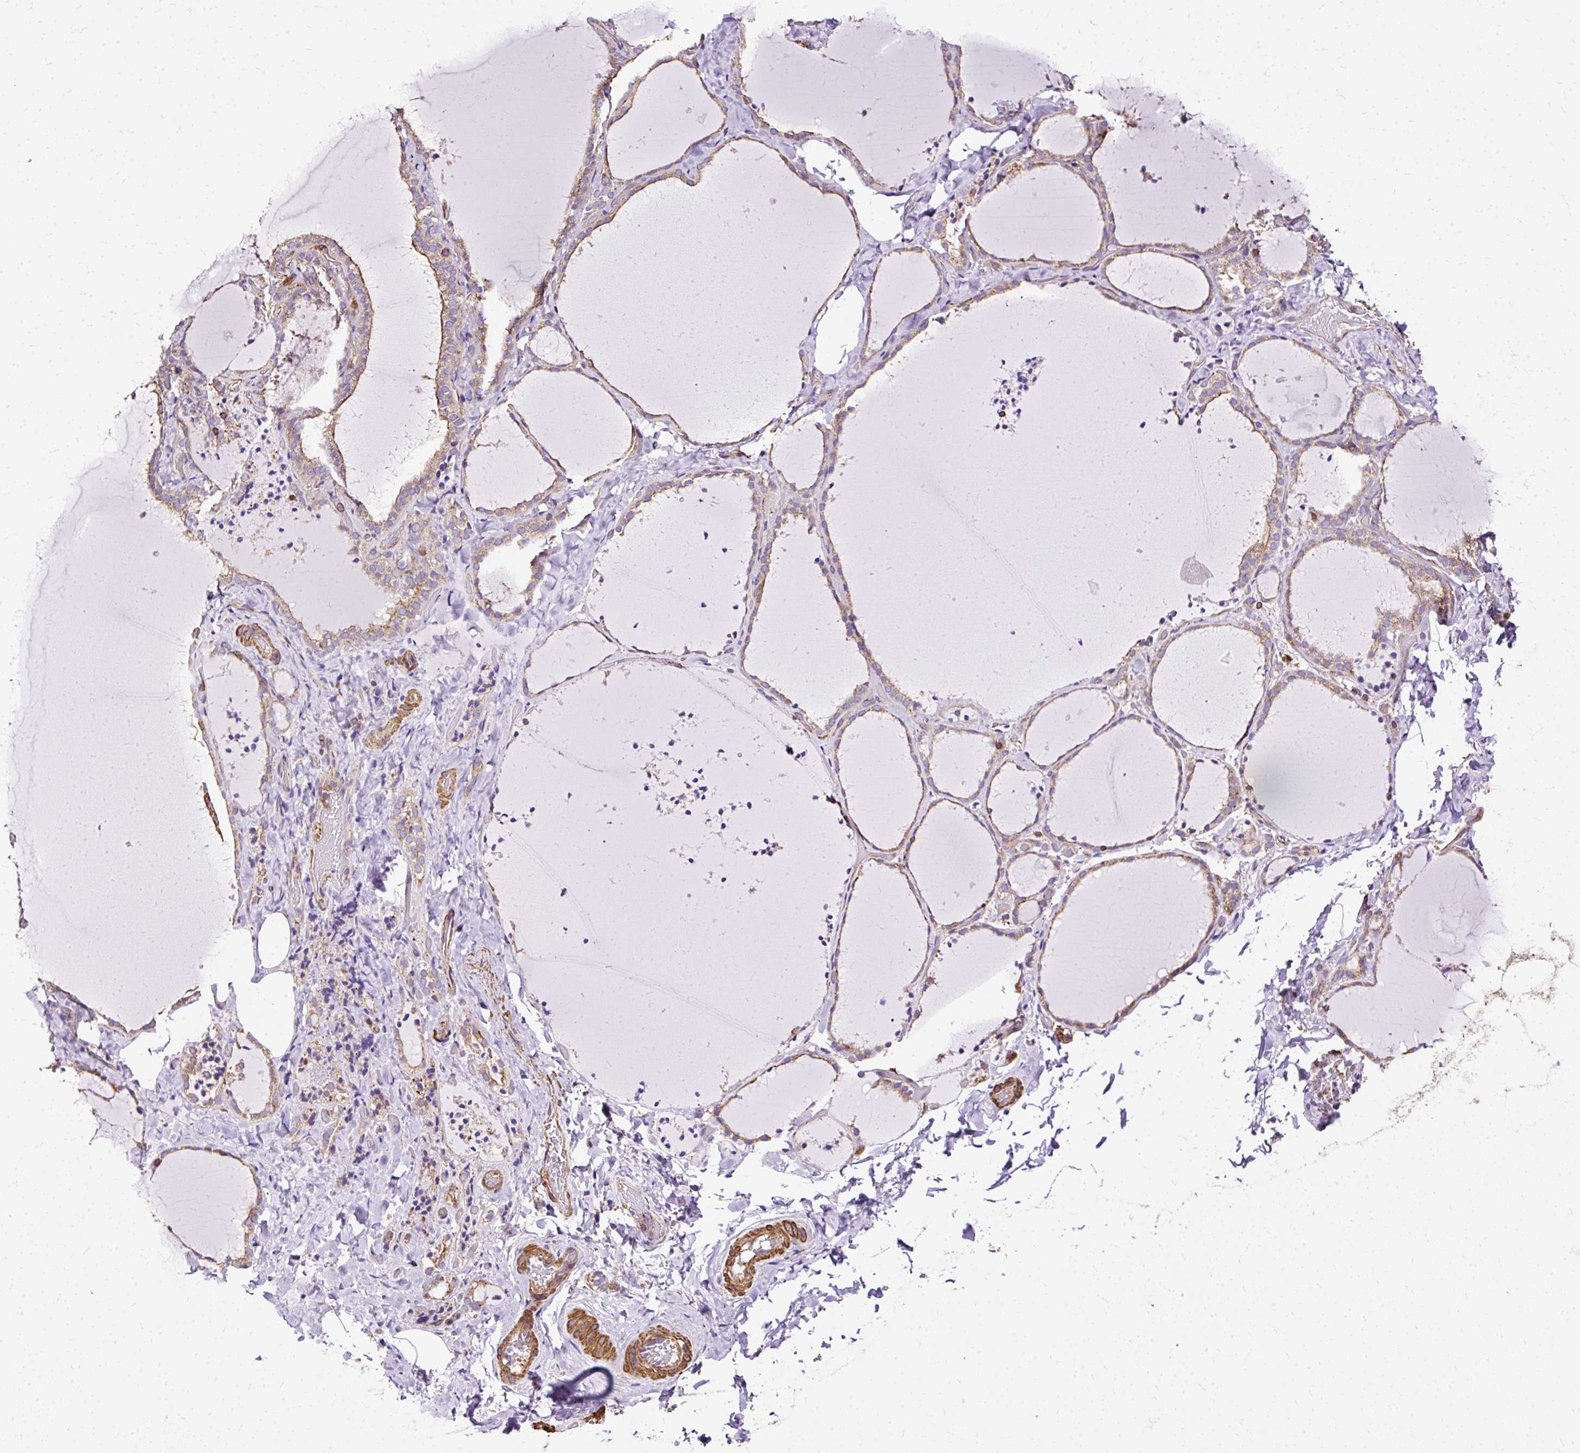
{"staining": {"intensity": "moderate", "quantity": "25%-75%", "location": "cytoplasmic/membranous"}, "tissue": "thyroid gland", "cell_type": "Glandular cells", "image_type": "normal", "snomed": [{"axis": "morphology", "description": "Normal tissue, NOS"}, {"axis": "topography", "description": "Thyroid gland"}], "caption": "Thyroid gland stained with DAB immunohistochemistry (IHC) demonstrates medium levels of moderate cytoplasmic/membranous expression in about 25%-75% of glandular cells.", "gene": "KLHL11", "patient": {"sex": "female", "age": 22}}